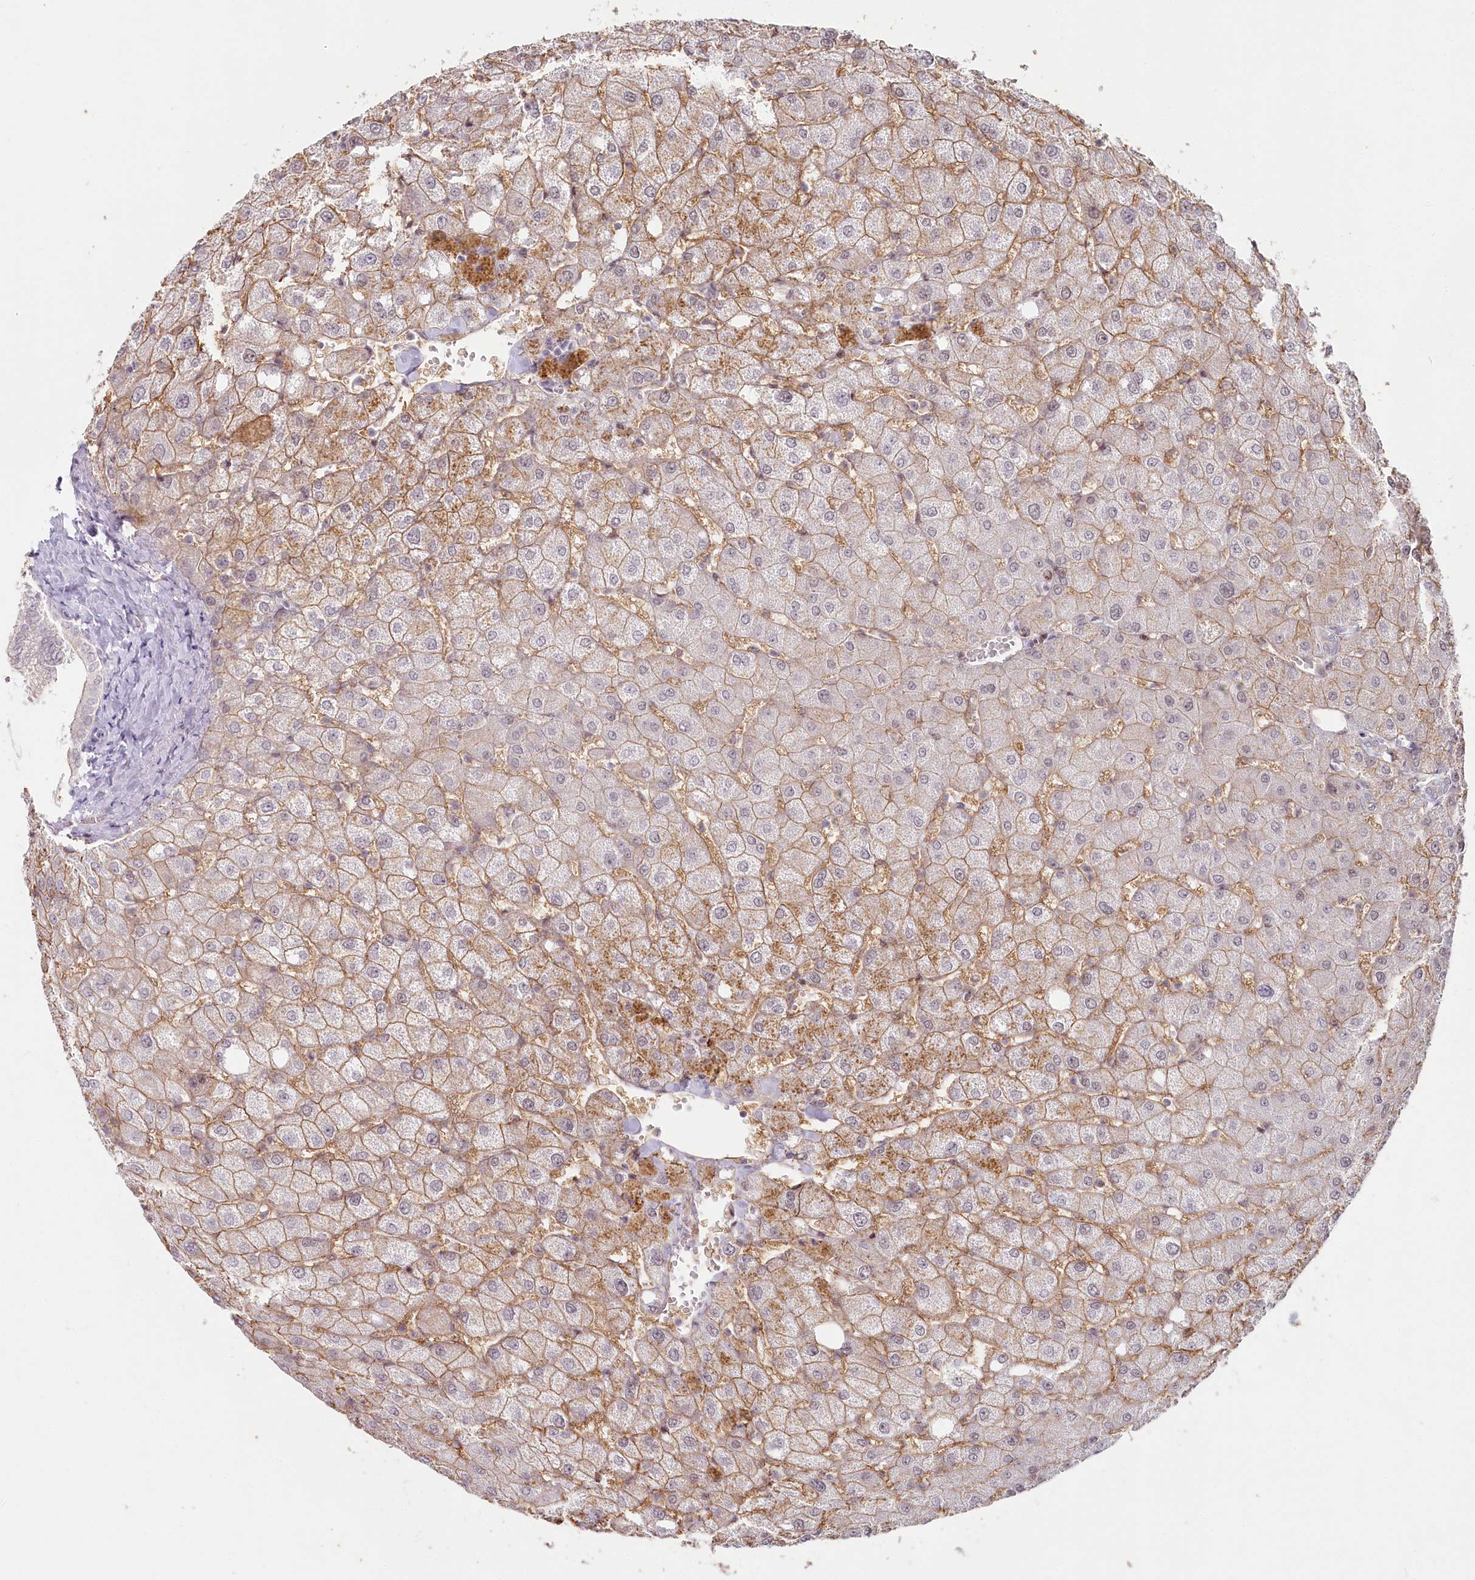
{"staining": {"intensity": "negative", "quantity": "none", "location": "none"}, "tissue": "liver", "cell_type": "Cholangiocytes", "image_type": "normal", "snomed": [{"axis": "morphology", "description": "Normal tissue, NOS"}, {"axis": "topography", "description": "Liver"}], "caption": "This histopathology image is of benign liver stained with immunohistochemistry to label a protein in brown with the nuclei are counter-stained blue. There is no staining in cholangiocytes. The staining is performed using DAB brown chromogen with nuclei counter-stained in using hematoxylin.", "gene": "ABHD8", "patient": {"sex": "female", "age": 54}}